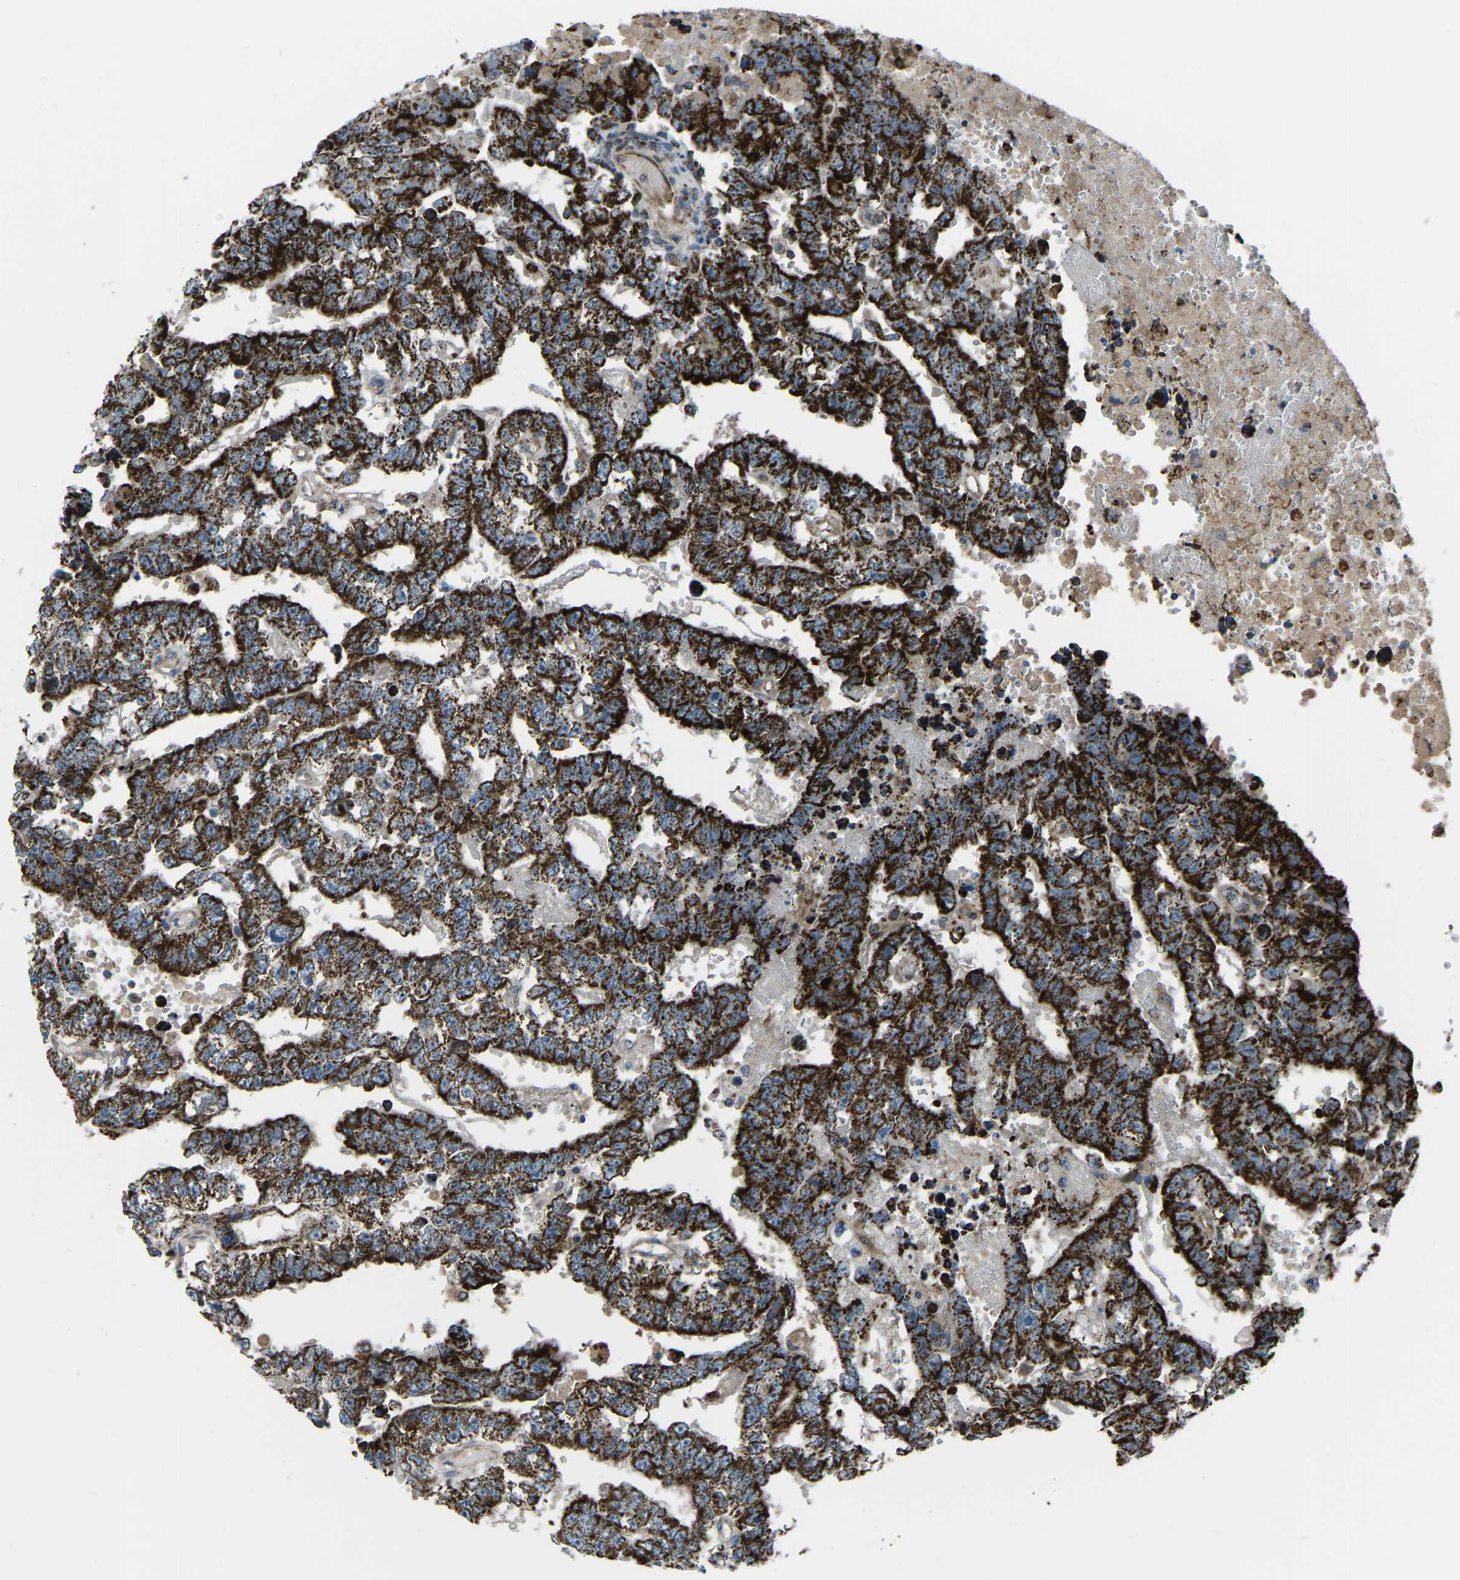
{"staining": {"intensity": "strong", "quantity": ">75%", "location": "cytoplasmic/membranous"}, "tissue": "testis cancer", "cell_type": "Tumor cells", "image_type": "cancer", "snomed": [{"axis": "morphology", "description": "Carcinoma, Embryonal, NOS"}, {"axis": "topography", "description": "Testis"}], "caption": "Immunohistochemical staining of embryonal carcinoma (testis) reveals high levels of strong cytoplasmic/membranous positivity in about >75% of tumor cells. (DAB IHC, brown staining for protein, blue staining for nuclei).", "gene": "AKR1A1", "patient": {"sex": "male", "age": 25}}